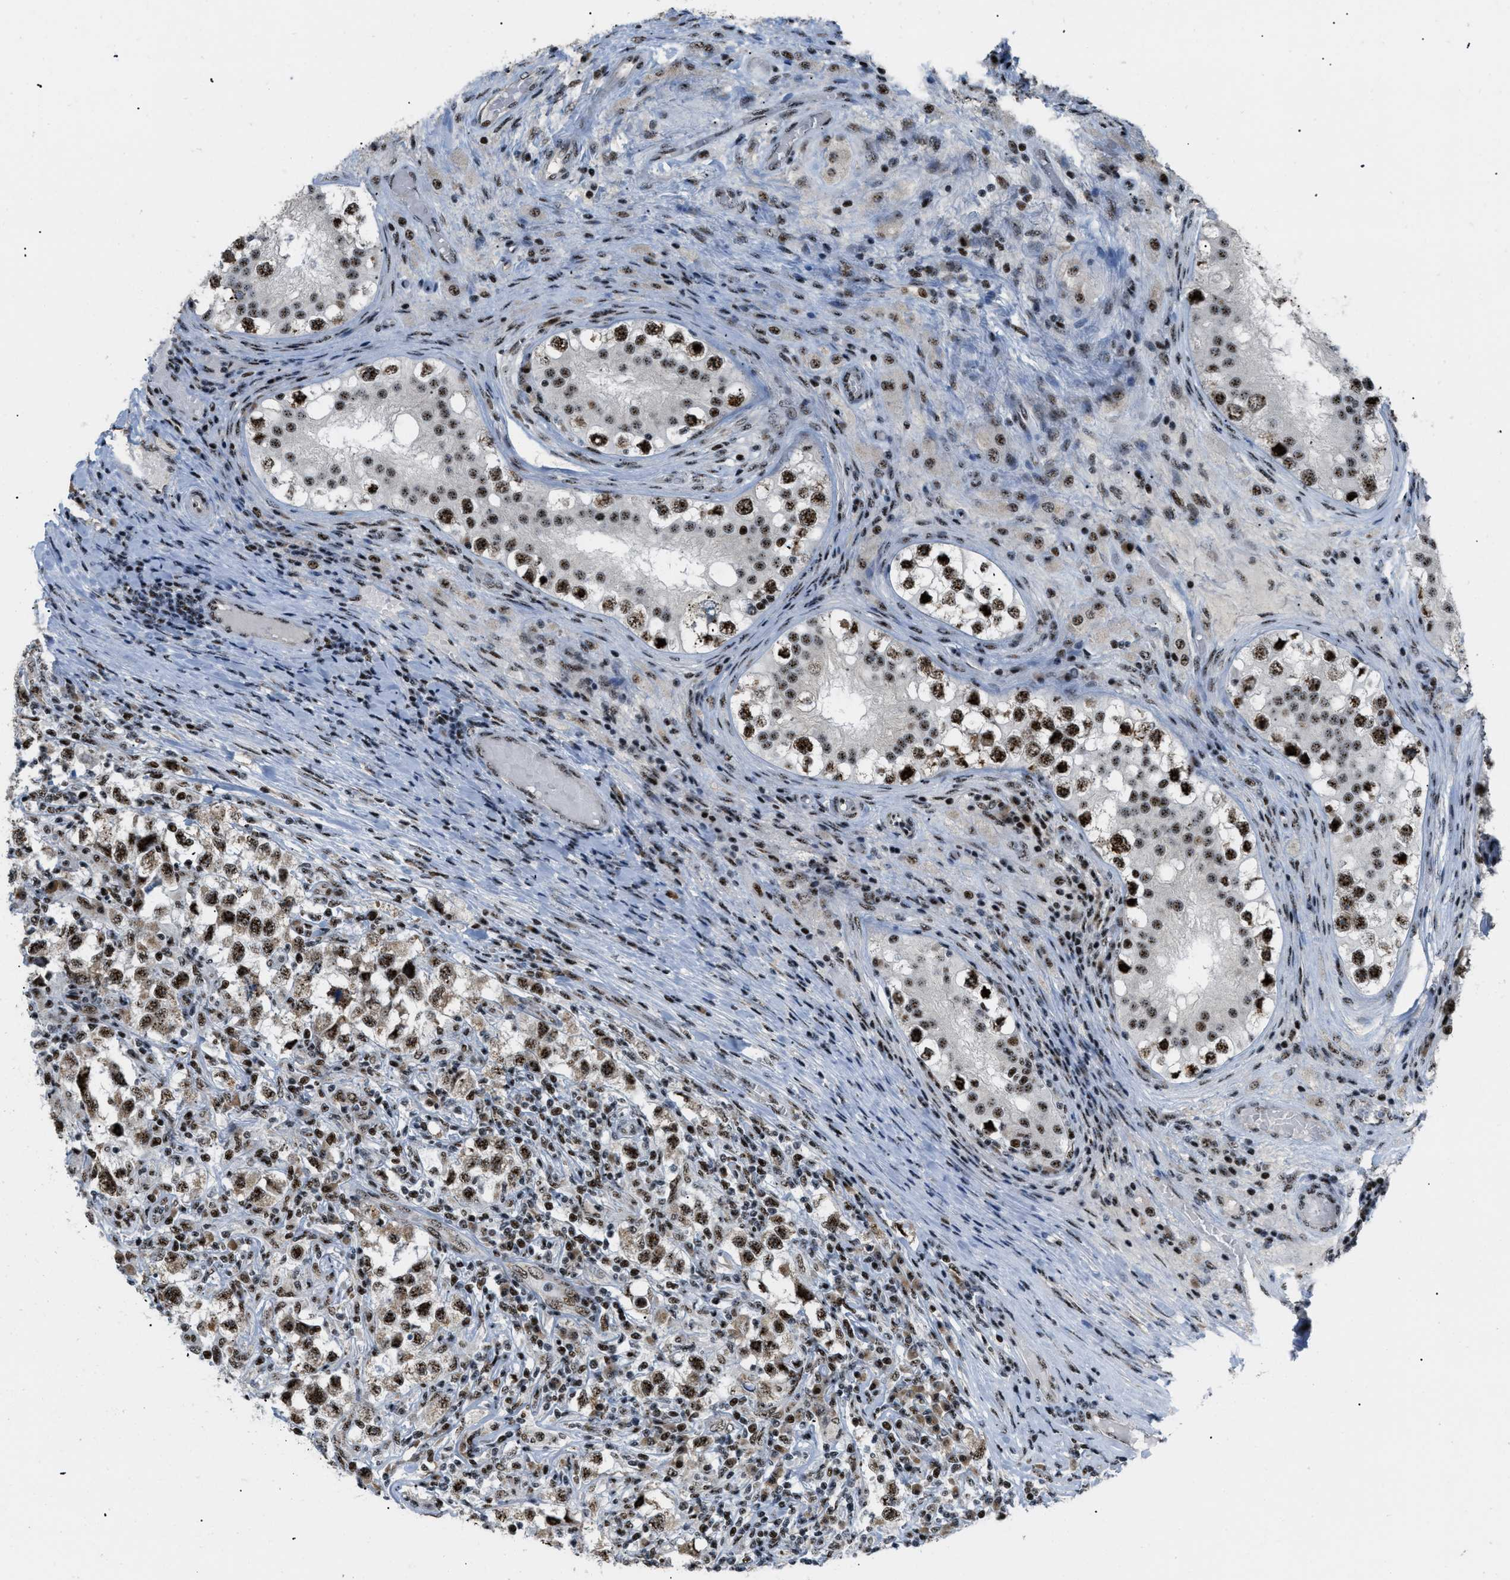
{"staining": {"intensity": "moderate", "quantity": ">75%", "location": "nuclear"}, "tissue": "testis cancer", "cell_type": "Tumor cells", "image_type": "cancer", "snomed": [{"axis": "morphology", "description": "Carcinoma, Embryonal, NOS"}, {"axis": "topography", "description": "Testis"}], "caption": "Protein staining of testis embryonal carcinoma tissue reveals moderate nuclear expression in about >75% of tumor cells.", "gene": "CDR2", "patient": {"sex": "male", "age": 21}}